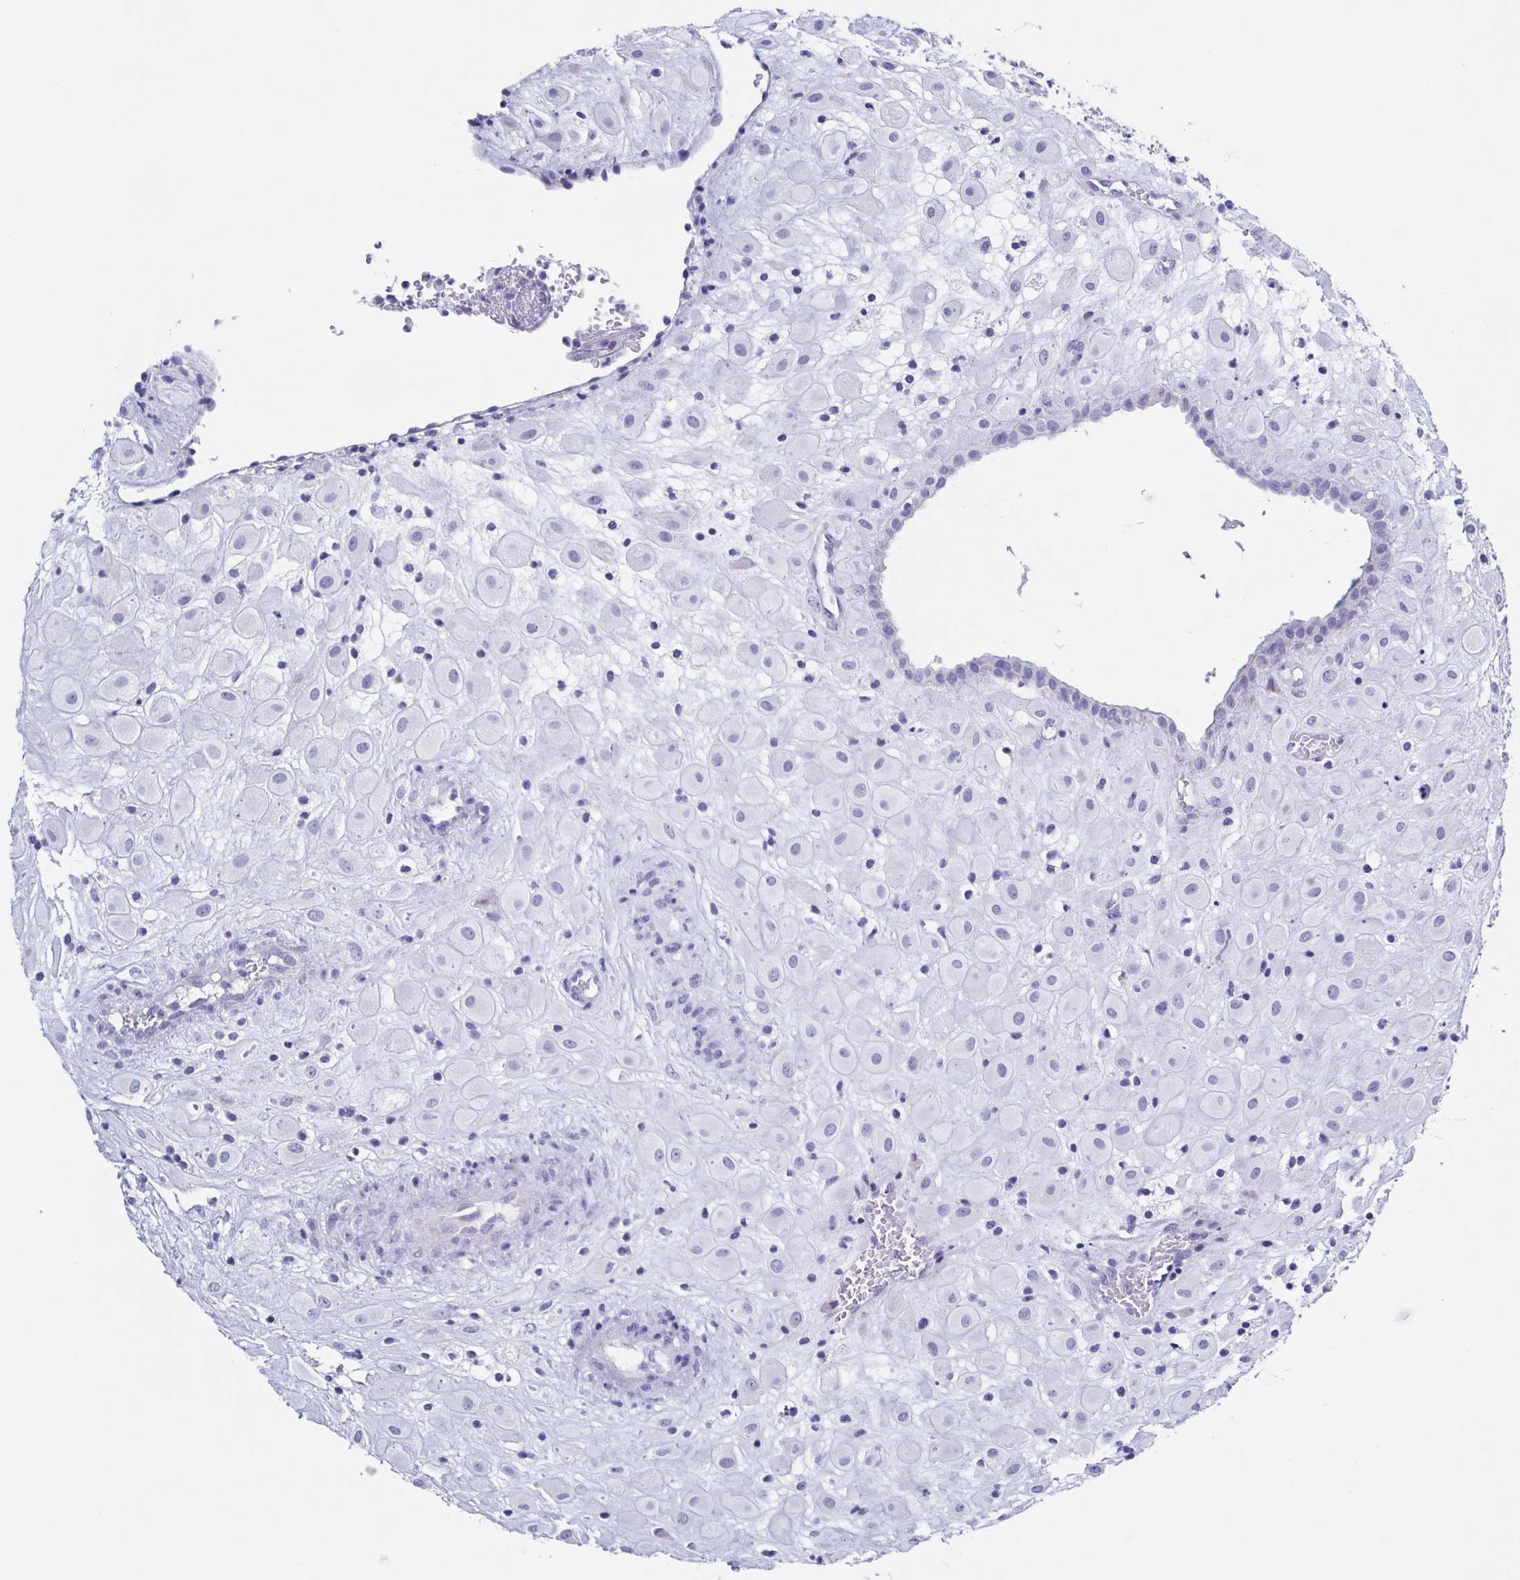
{"staining": {"intensity": "negative", "quantity": "none", "location": "none"}, "tissue": "placenta", "cell_type": "Decidual cells", "image_type": "normal", "snomed": [{"axis": "morphology", "description": "Normal tissue, NOS"}, {"axis": "topography", "description": "Placenta"}], "caption": "This is an immunohistochemistry histopathology image of normal human placenta. There is no staining in decidual cells.", "gene": "TNNT2", "patient": {"sex": "female", "age": 24}}